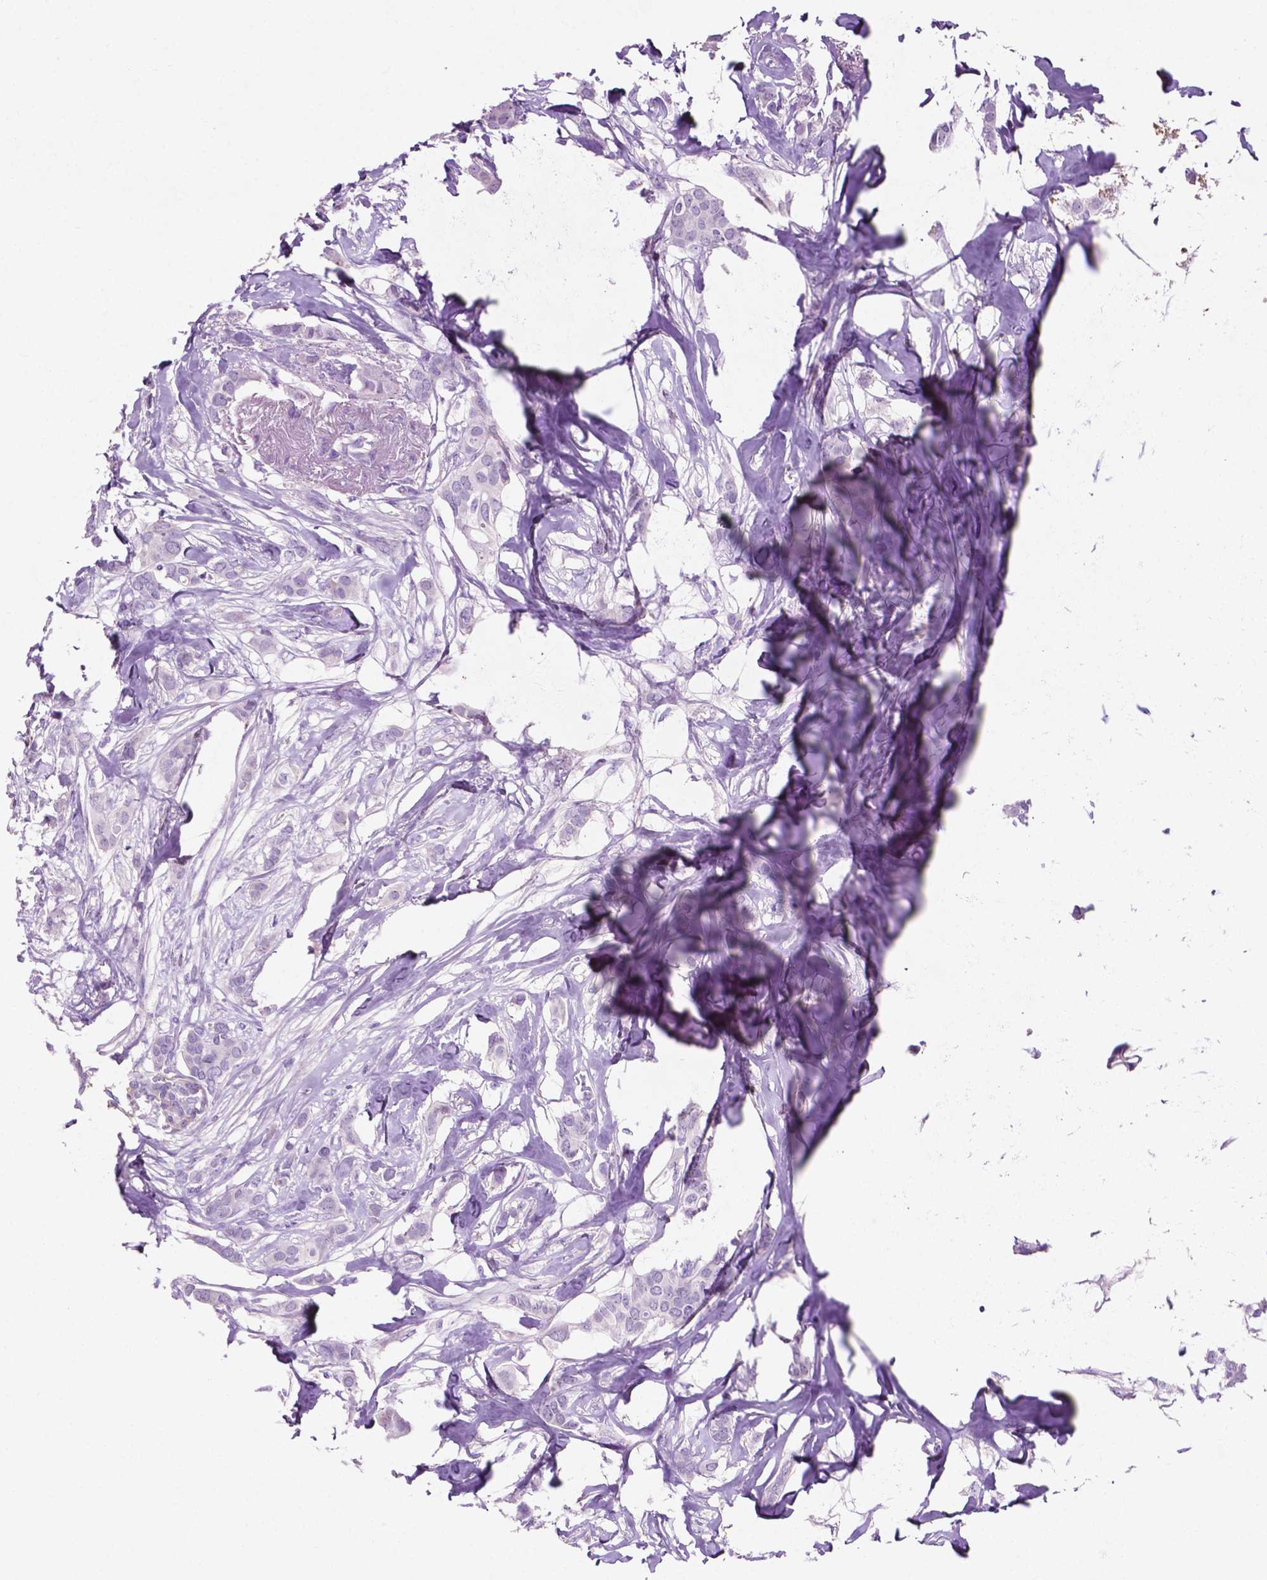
{"staining": {"intensity": "negative", "quantity": "none", "location": "none"}, "tissue": "breast cancer", "cell_type": "Tumor cells", "image_type": "cancer", "snomed": [{"axis": "morphology", "description": "Duct carcinoma"}, {"axis": "topography", "description": "Breast"}], "caption": "Tumor cells are negative for protein expression in human intraductal carcinoma (breast).", "gene": "ASPG", "patient": {"sex": "female", "age": 62}}